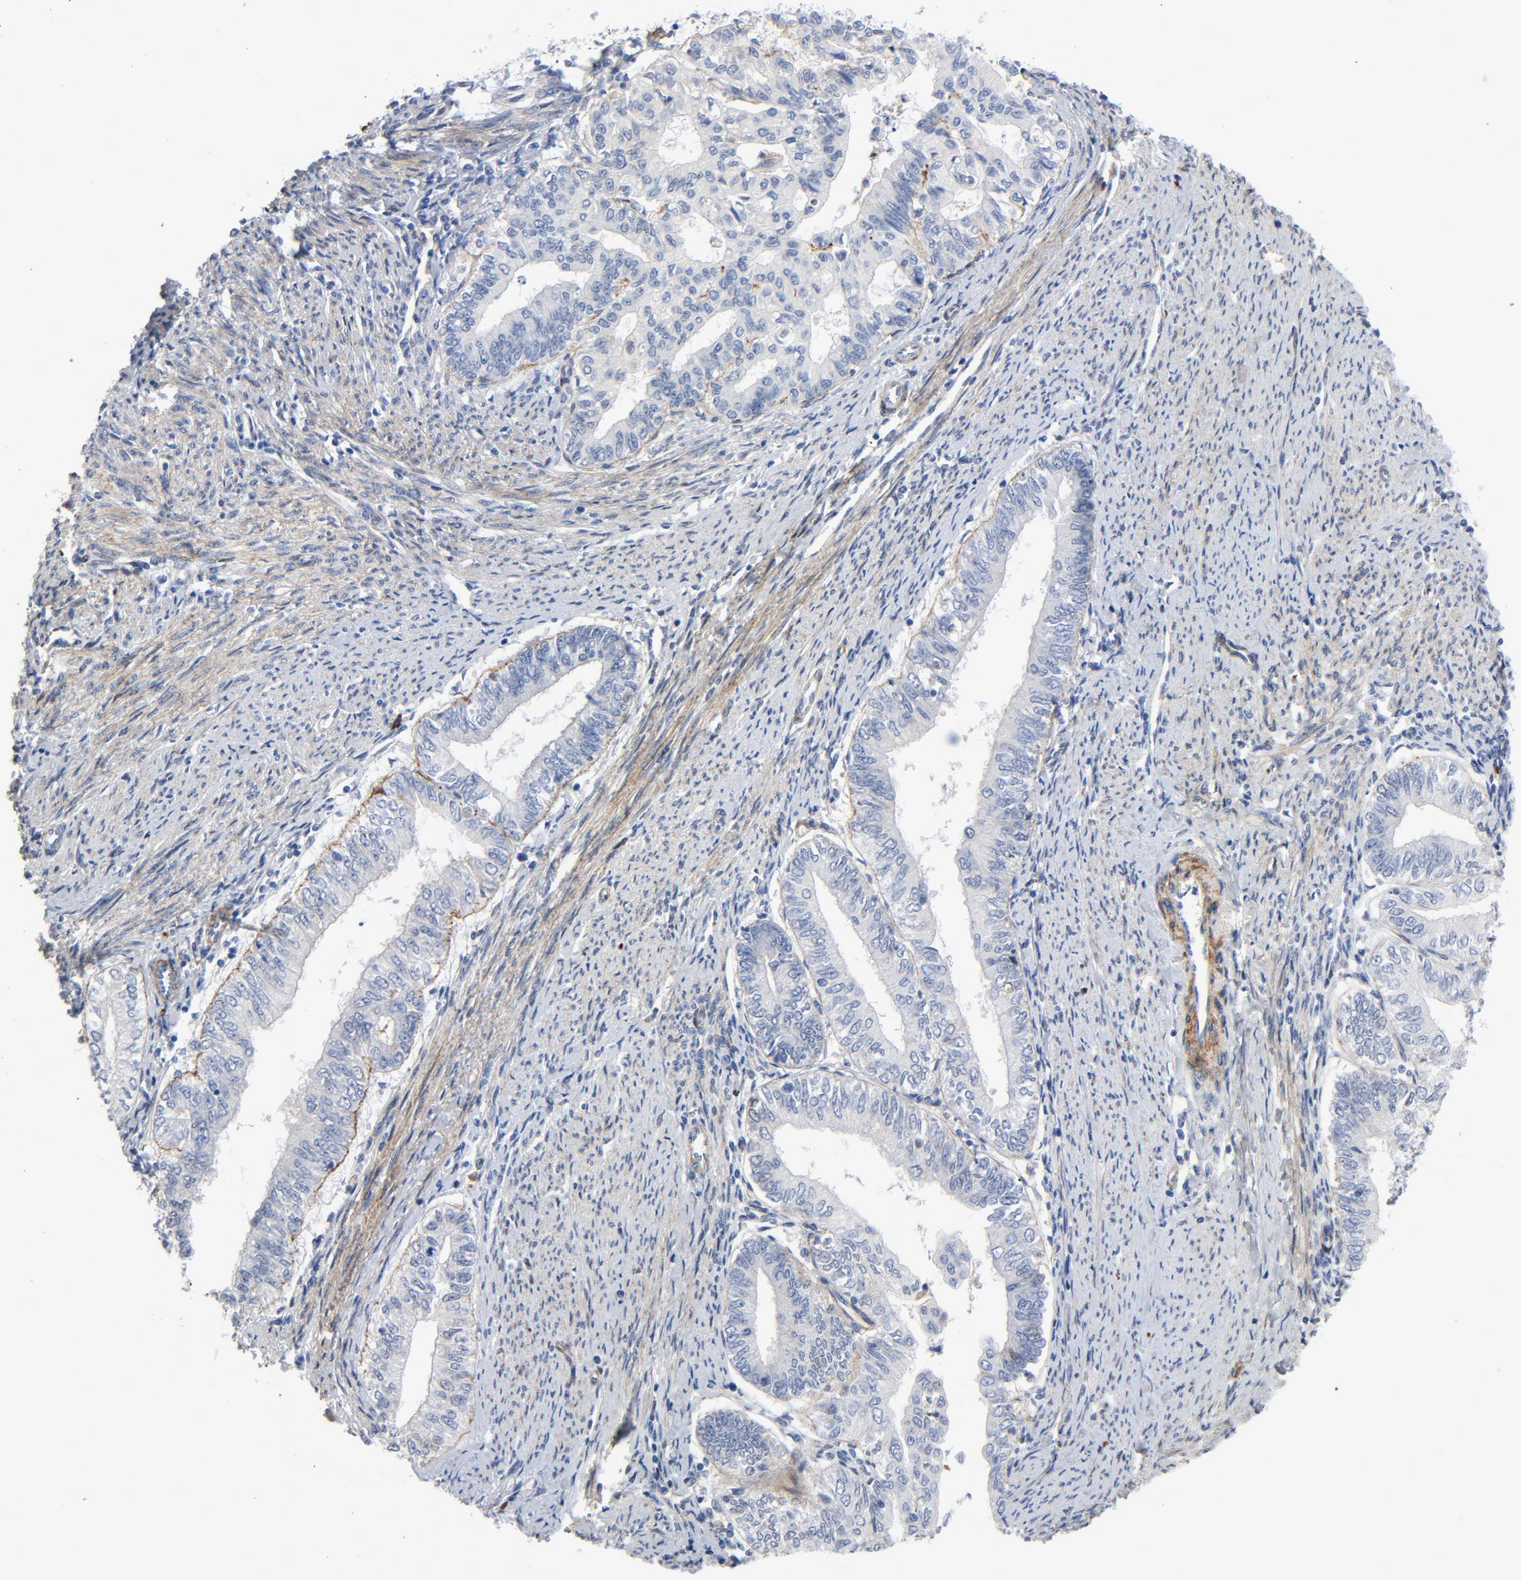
{"staining": {"intensity": "negative", "quantity": "none", "location": "none"}, "tissue": "endometrial cancer", "cell_type": "Tumor cells", "image_type": "cancer", "snomed": [{"axis": "morphology", "description": "Adenocarcinoma, NOS"}, {"axis": "topography", "description": "Endometrium"}], "caption": "Human endometrial cancer stained for a protein using immunohistochemistry exhibits no positivity in tumor cells.", "gene": "LAMC1", "patient": {"sex": "female", "age": 66}}